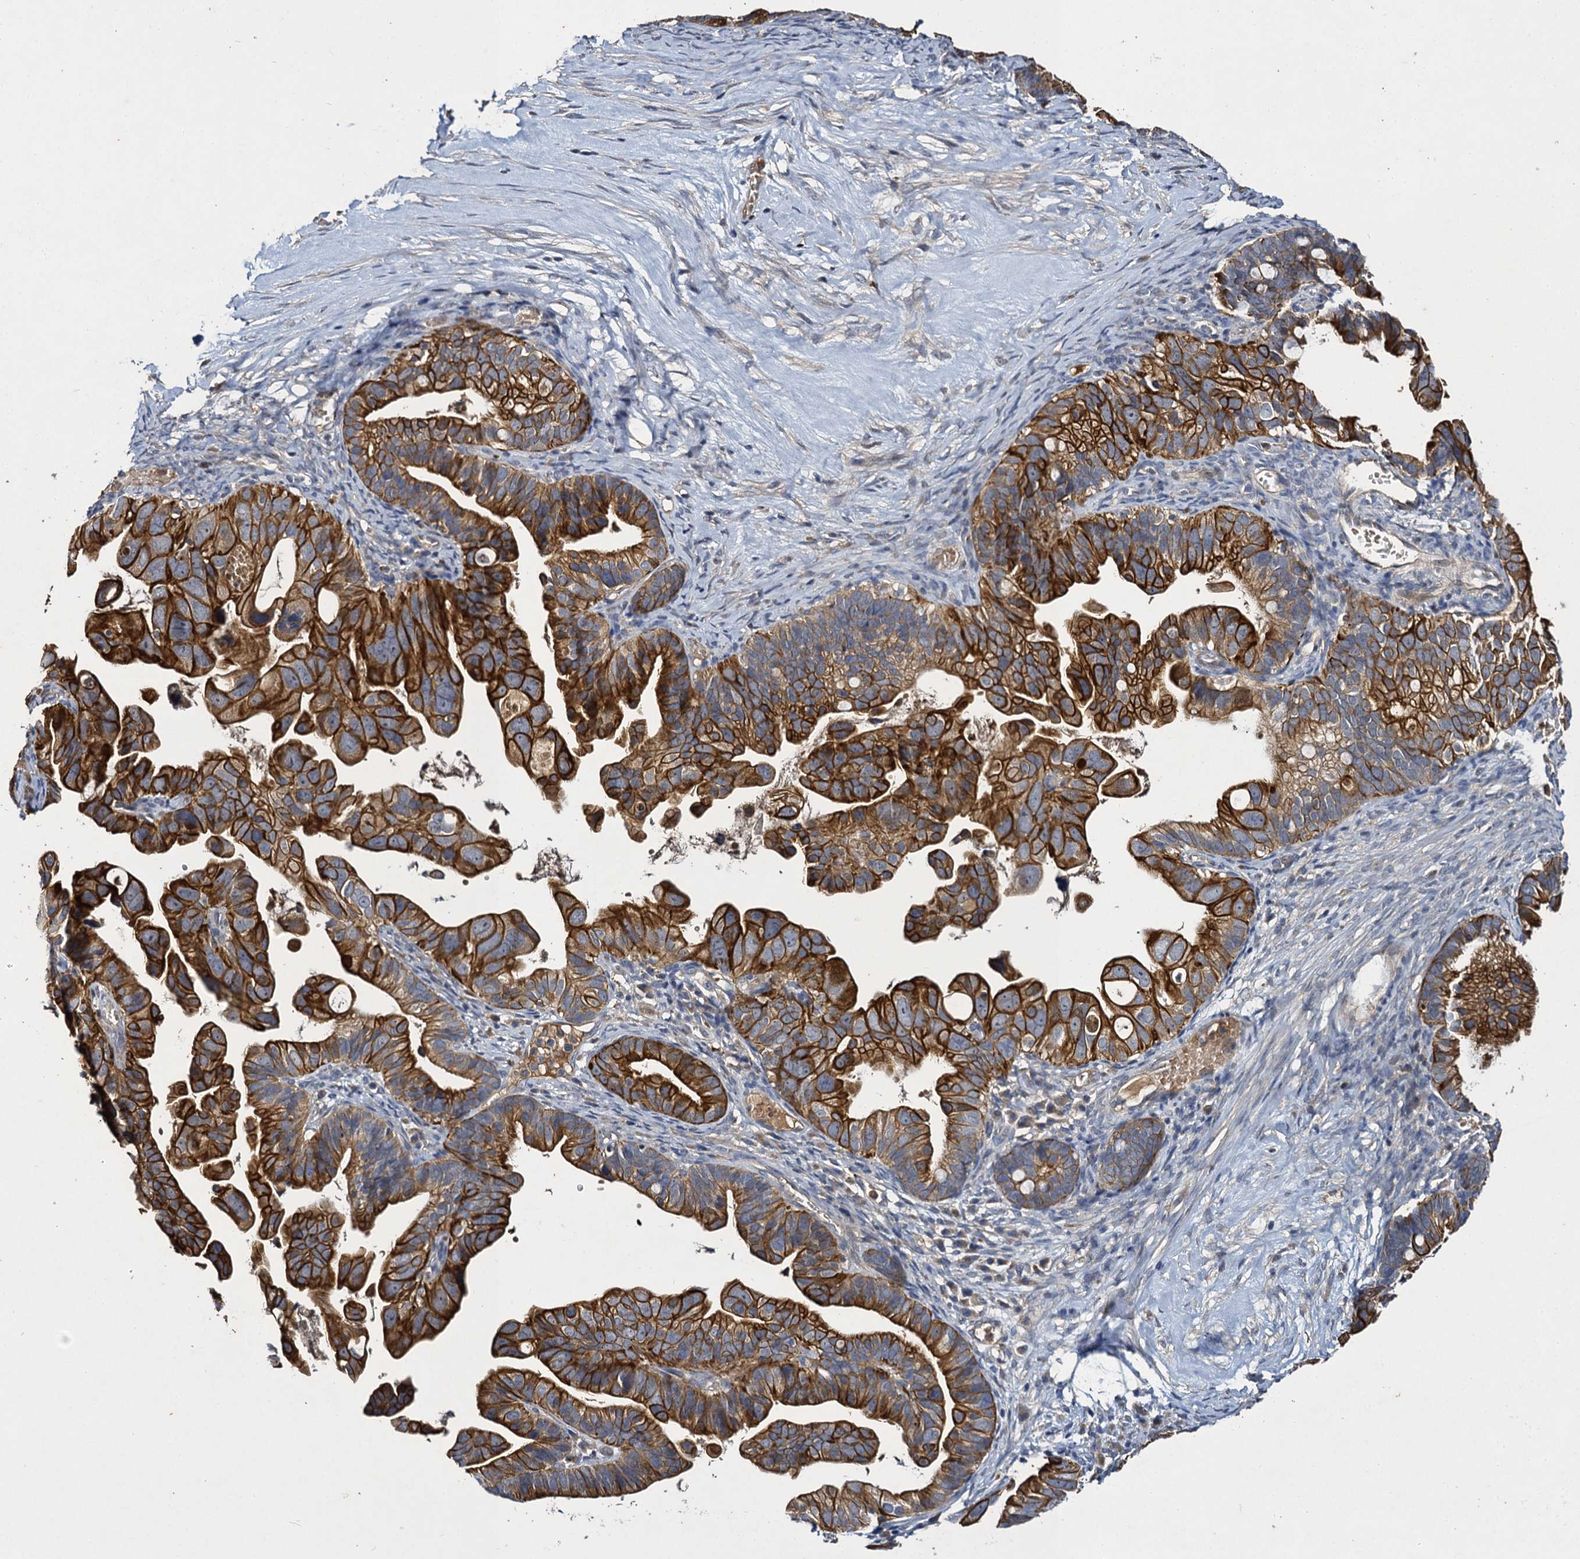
{"staining": {"intensity": "strong", "quantity": ">75%", "location": "cytoplasmic/membranous"}, "tissue": "ovarian cancer", "cell_type": "Tumor cells", "image_type": "cancer", "snomed": [{"axis": "morphology", "description": "Cystadenocarcinoma, serous, NOS"}, {"axis": "topography", "description": "Ovary"}], "caption": "An immunohistochemistry micrograph of neoplastic tissue is shown. Protein staining in brown labels strong cytoplasmic/membranous positivity in ovarian cancer (serous cystadenocarcinoma) within tumor cells. Immunohistochemistry (ihc) stains the protein of interest in brown and the nuclei are stained blue.", "gene": "SLC11A2", "patient": {"sex": "female", "age": 56}}